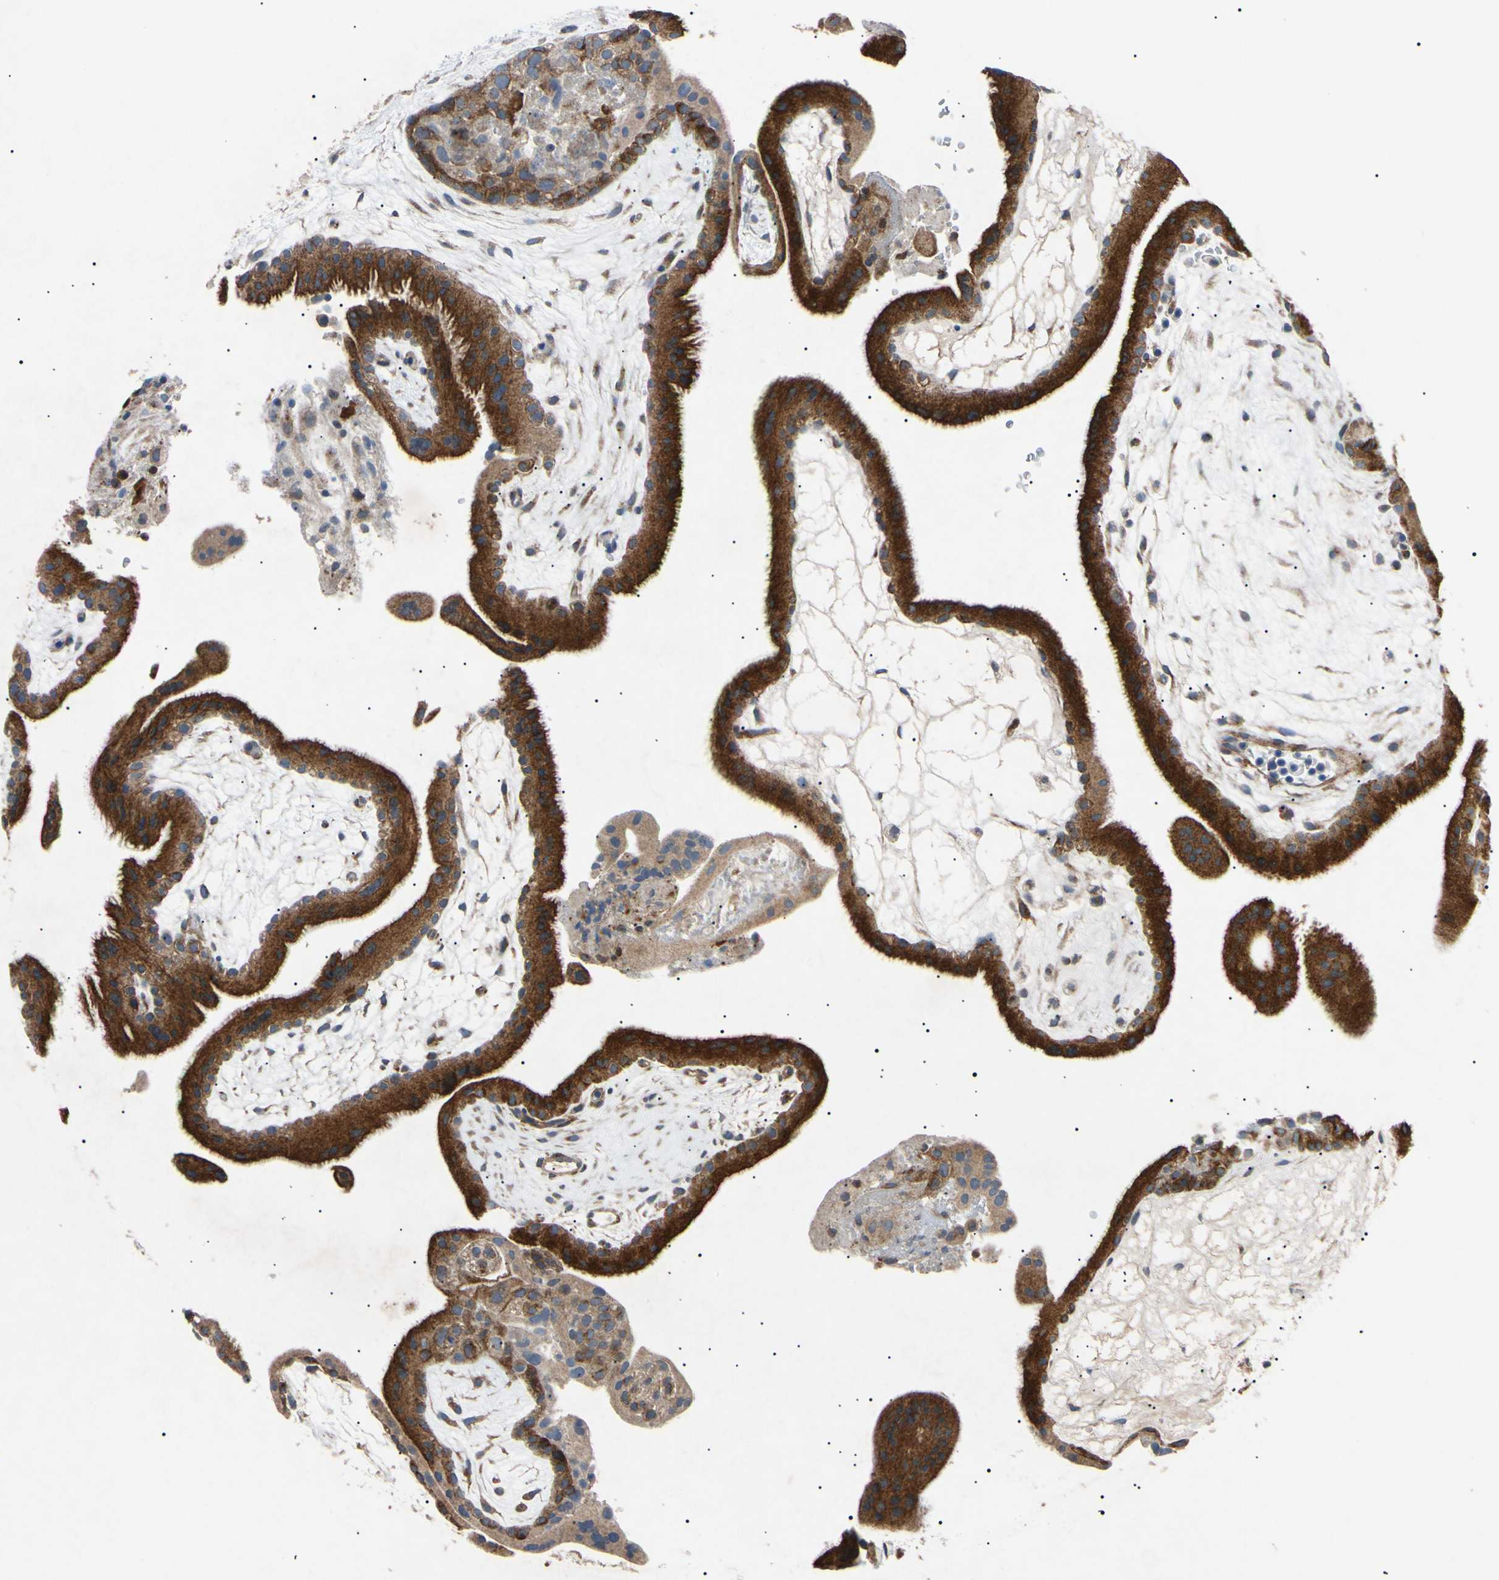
{"staining": {"intensity": "strong", "quantity": ">75%", "location": "cytoplasmic/membranous"}, "tissue": "placenta", "cell_type": "Trophoblastic cells", "image_type": "normal", "snomed": [{"axis": "morphology", "description": "Normal tissue, NOS"}, {"axis": "topography", "description": "Placenta"}], "caption": "Immunohistochemical staining of normal placenta shows >75% levels of strong cytoplasmic/membranous protein positivity in about >75% of trophoblastic cells. Nuclei are stained in blue.", "gene": "TUBB4A", "patient": {"sex": "female", "age": 19}}